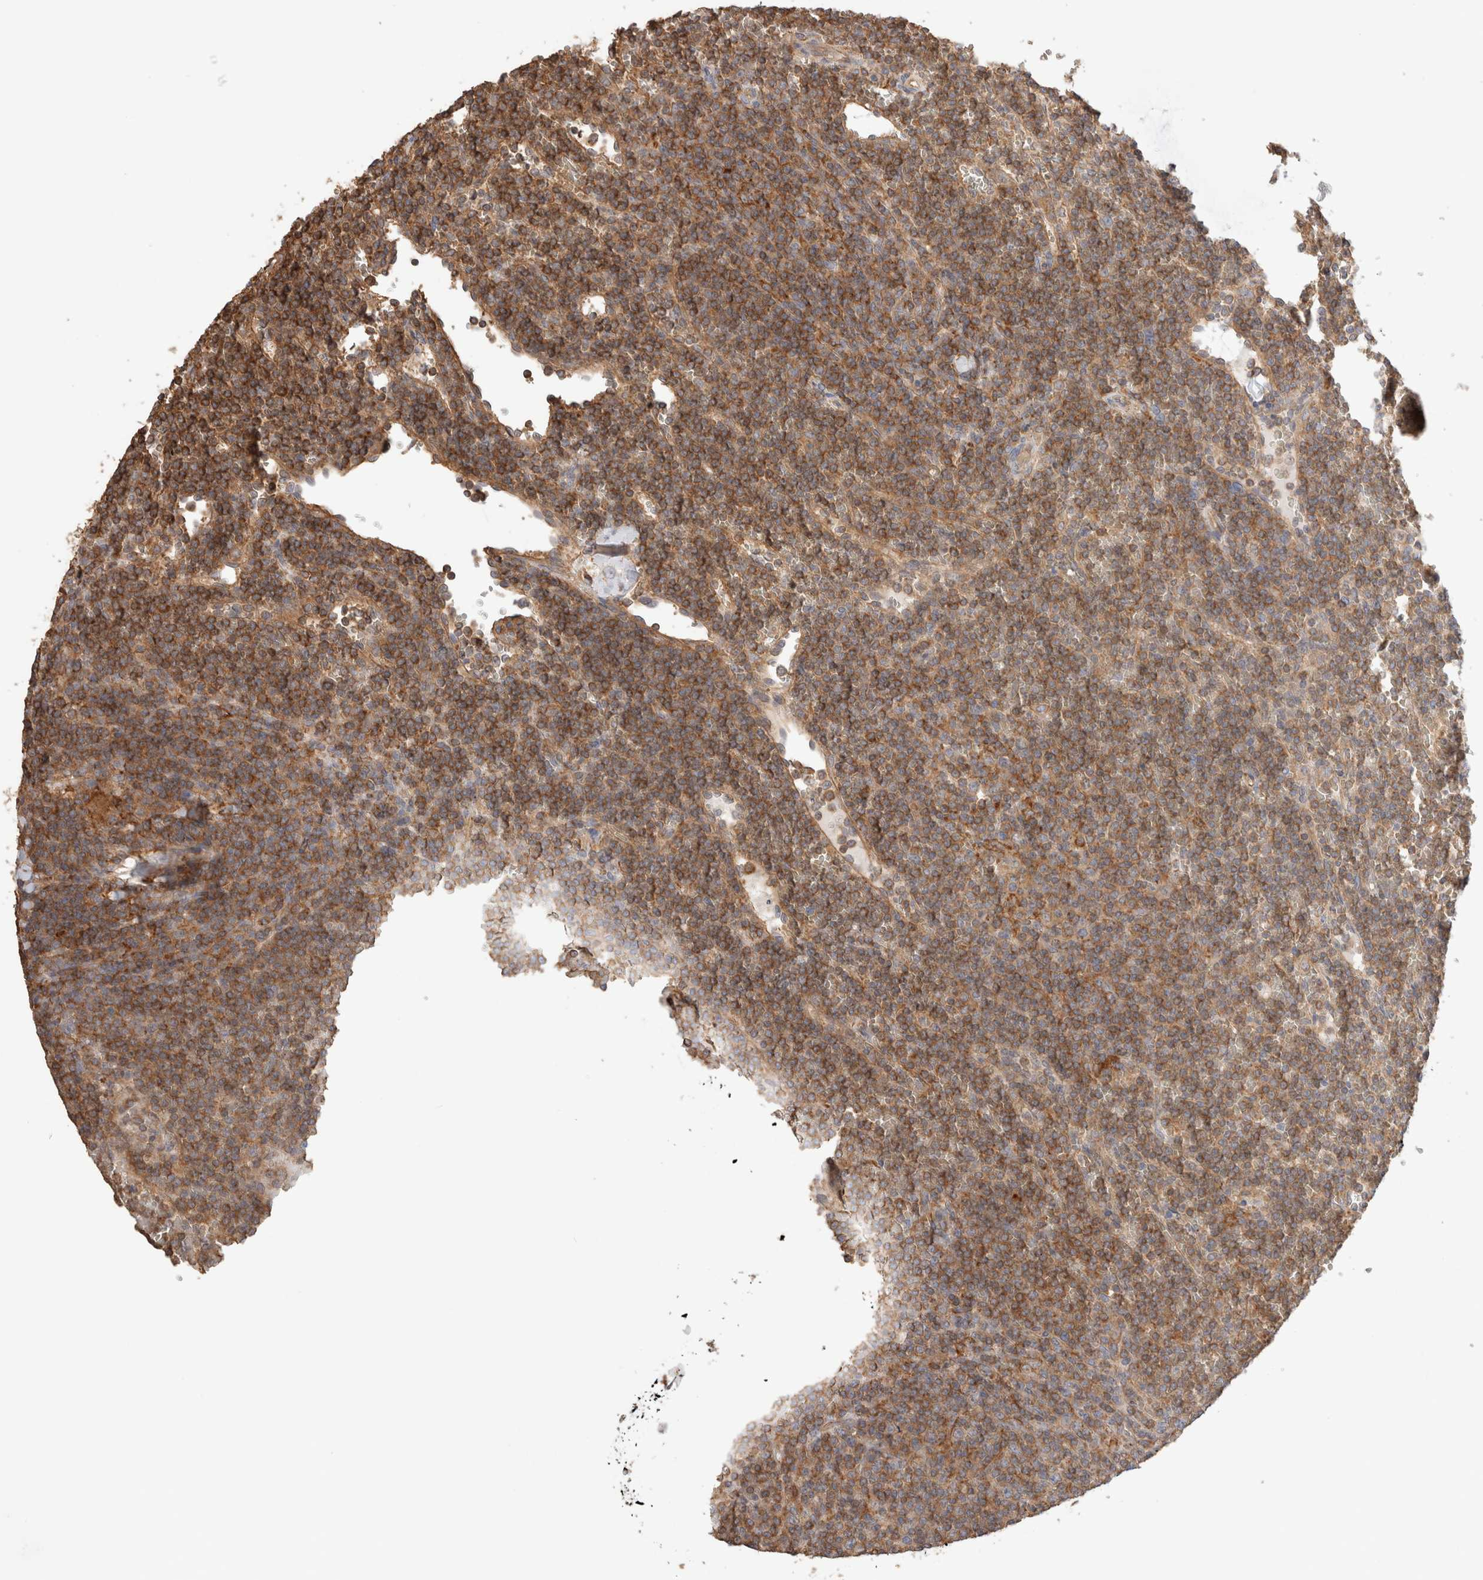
{"staining": {"intensity": "moderate", "quantity": ">75%", "location": "cytoplasmic/membranous"}, "tissue": "lymphoma", "cell_type": "Tumor cells", "image_type": "cancer", "snomed": [{"axis": "morphology", "description": "Malignant lymphoma, non-Hodgkin's type, Low grade"}, {"axis": "topography", "description": "Spleen"}], "caption": "Malignant lymphoma, non-Hodgkin's type (low-grade) stained for a protein (brown) exhibits moderate cytoplasmic/membranous positive positivity in about >75% of tumor cells.", "gene": "CFAP418", "patient": {"sex": "female", "age": 19}}